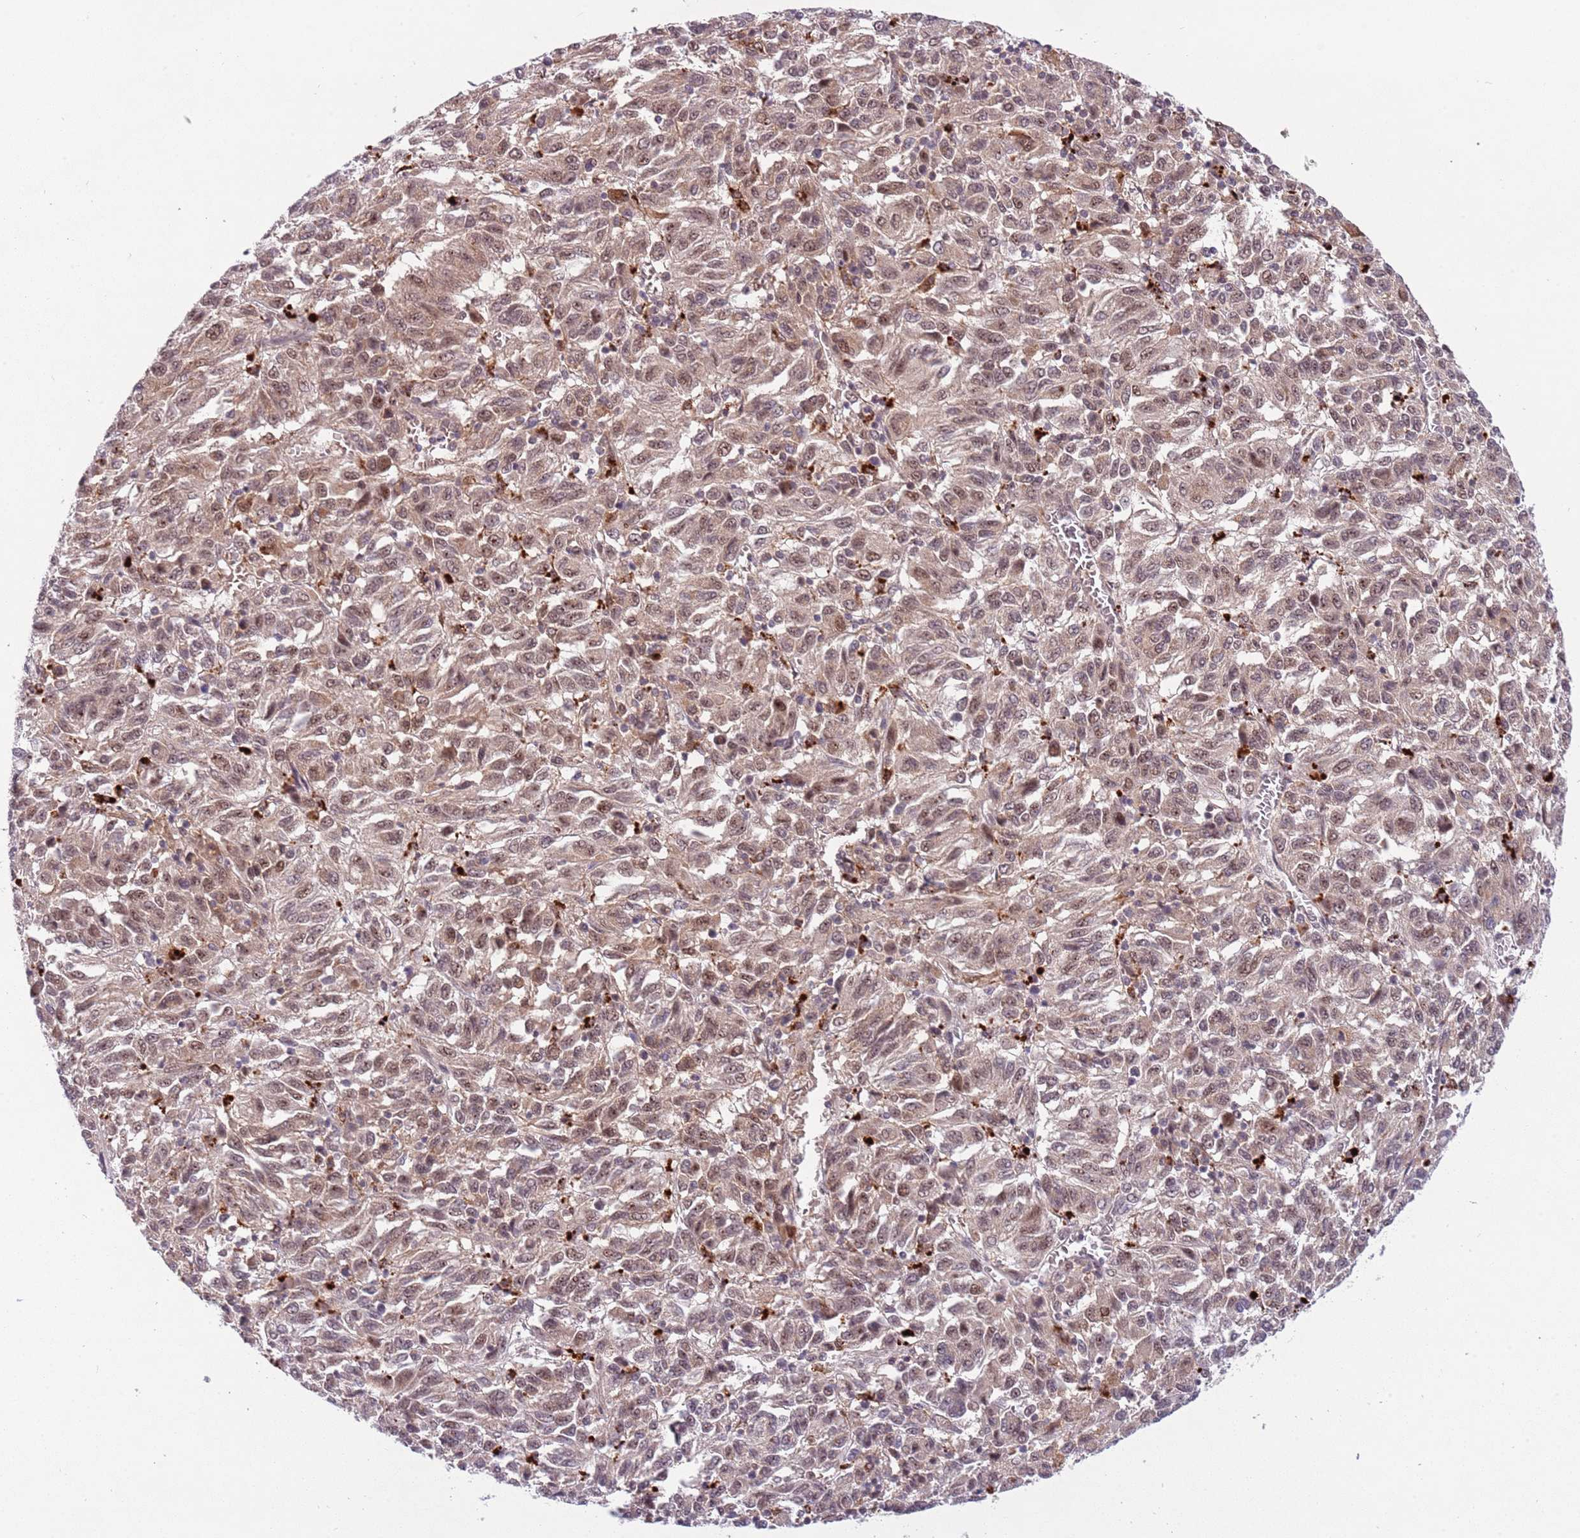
{"staining": {"intensity": "weak", "quantity": ">75%", "location": "cytoplasmic/membranous,nuclear"}, "tissue": "melanoma", "cell_type": "Tumor cells", "image_type": "cancer", "snomed": [{"axis": "morphology", "description": "Malignant melanoma, Metastatic site"}, {"axis": "topography", "description": "Lung"}], "caption": "Melanoma stained for a protein exhibits weak cytoplasmic/membranous and nuclear positivity in tumor cells.", "gene": "TRIM27", "patient": {"sex": "male", "age": 64}}